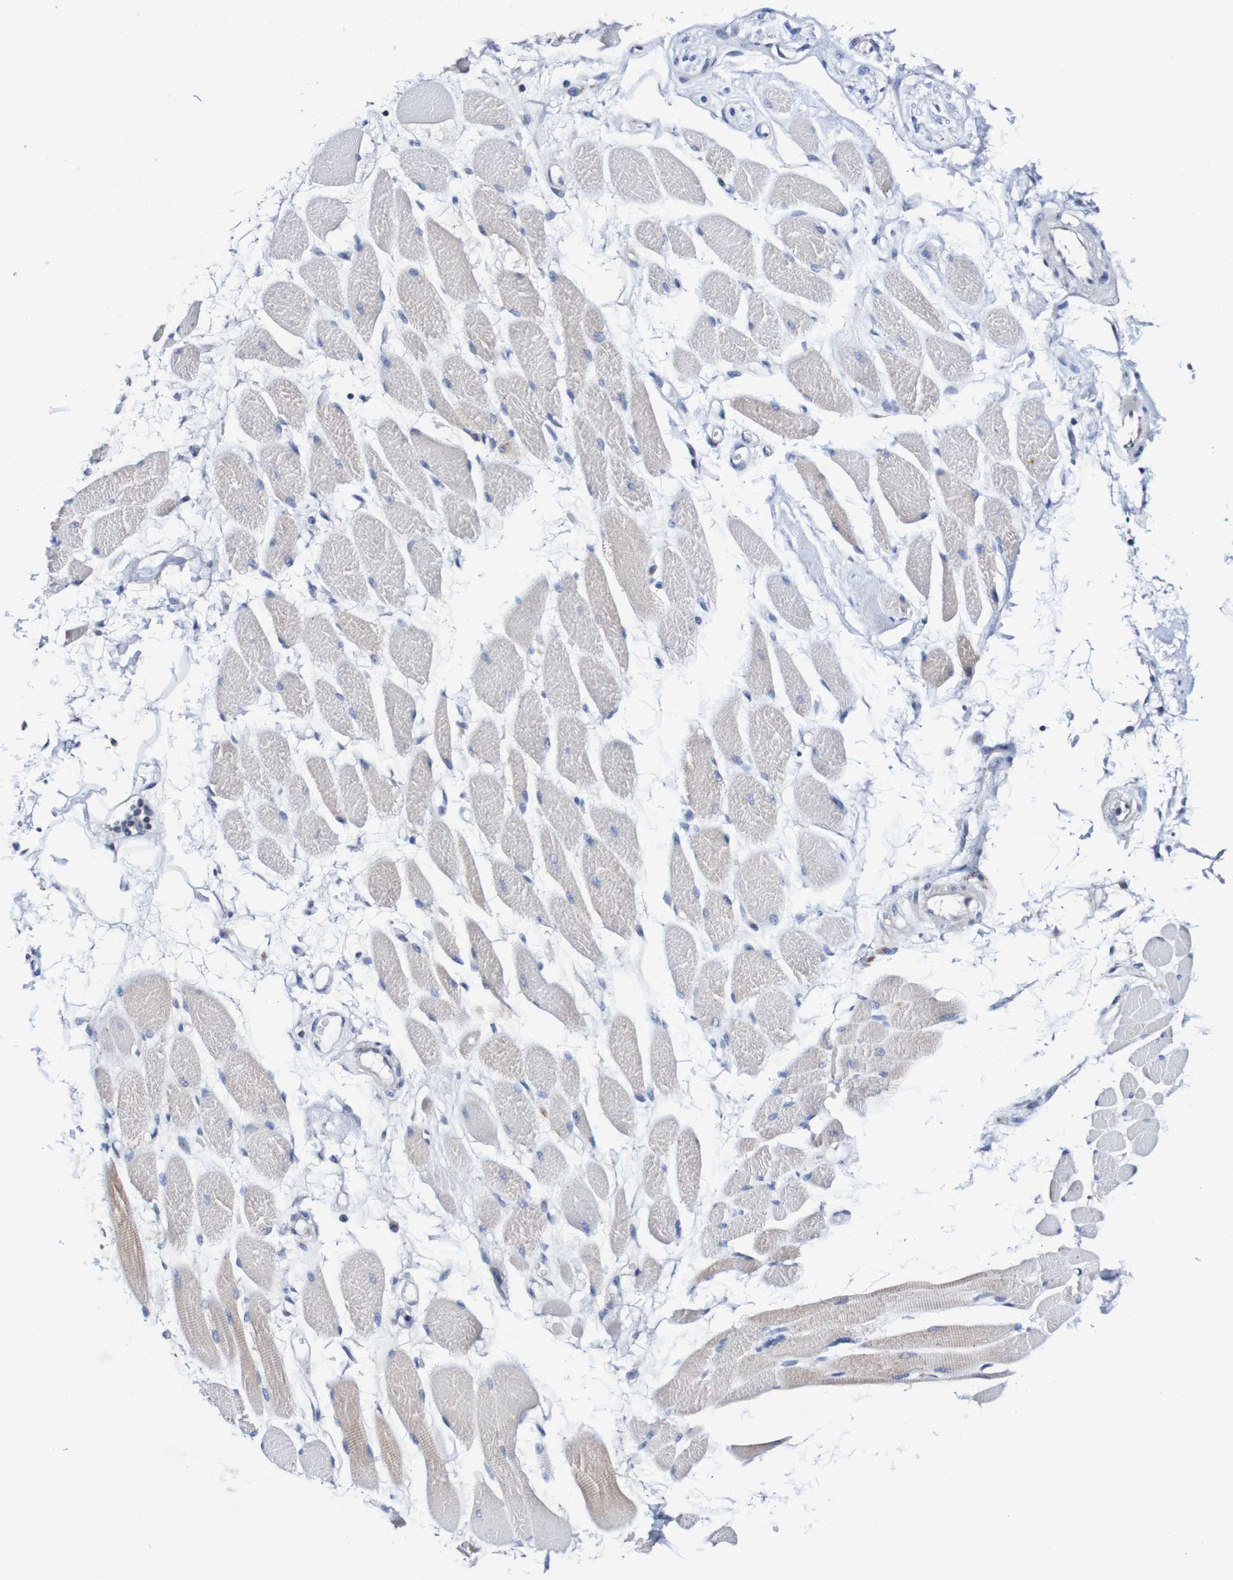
{"staining": {"intensity": "weak", "quantity": "<25%", "location": "cytoplasmic/membranous"}, "tissue": "skeletal muscle", "cell_type": "Myocytes", "image_type": "normal", "snomed": [{"axis": "morphology", "description": "Normal tissue, NOS"}, {"axis": "topography", "description": "Skeletal muscle"}, {"axis": "topography", "description": "Peripheral nerve tissue"}], "caption": "DAB (3,3'-diaminobenzidine) immunohistochemical staining of benign human skeletal muscle demonstrates no significant expression in myocytes.", "gene": "ACVR1C", "patient": {"sex": "female", "age": 84}}